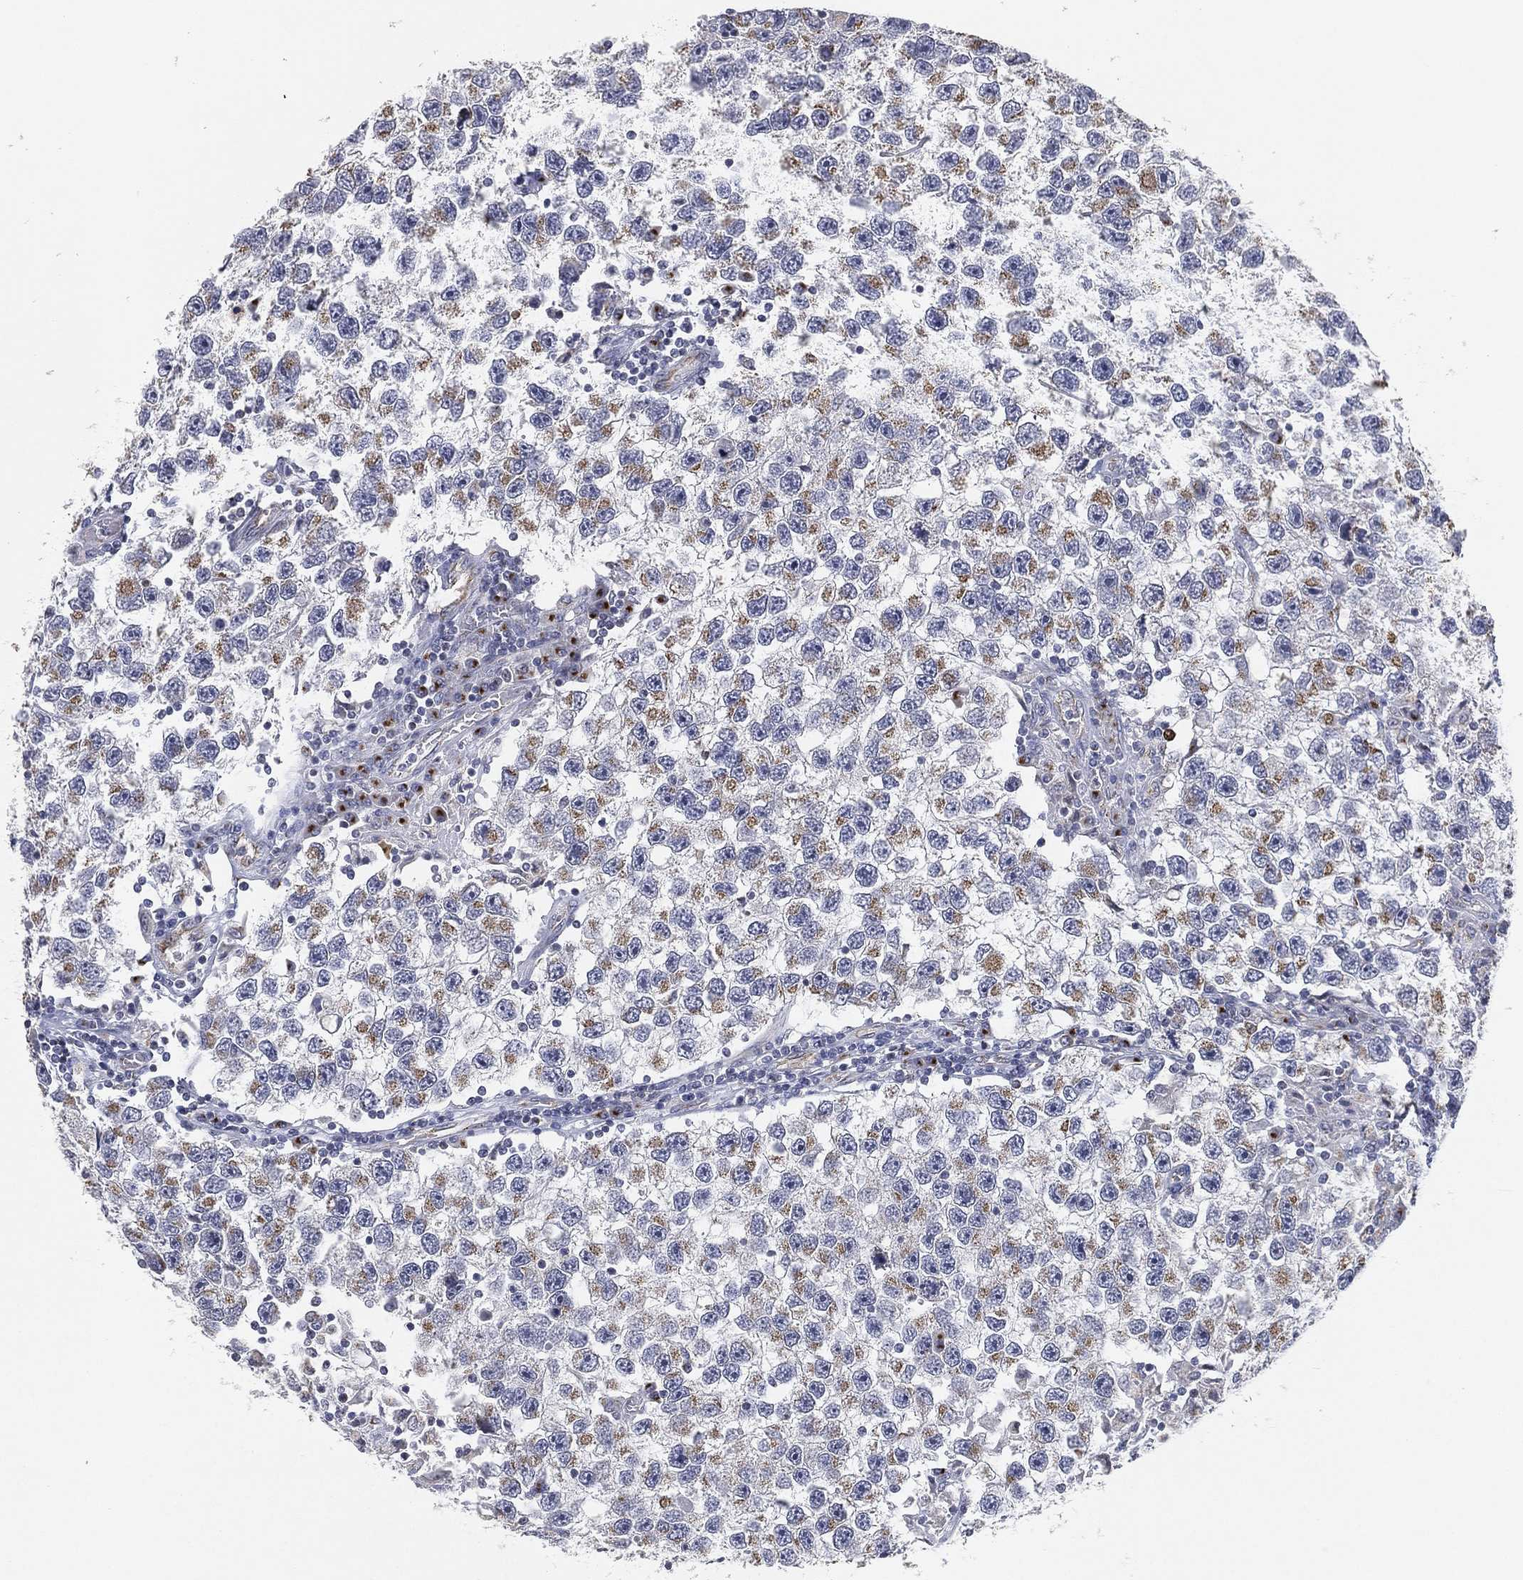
{"staining": {"intensity": "moderate", "quantity": "25%-75%", "location": "cytoplasmic/membranous"}, "tissue": "testis cancer", "cell_type": "Tumor cells", "image_type": "cancer", "snomed": [{"axis": "morphology", "description": "Seminoma, NOS"}, {"axis": "topography", "description": "Testis"}], "caption": "The micrograph exhibits immunohistochemical staining of testis cancer. There is moderate cytoplasmic/membranous expression is present in approximately 25%-75% of tumor cells.", "gene": "TICAM1", "patient": {"sex": "male", "age": 26}}